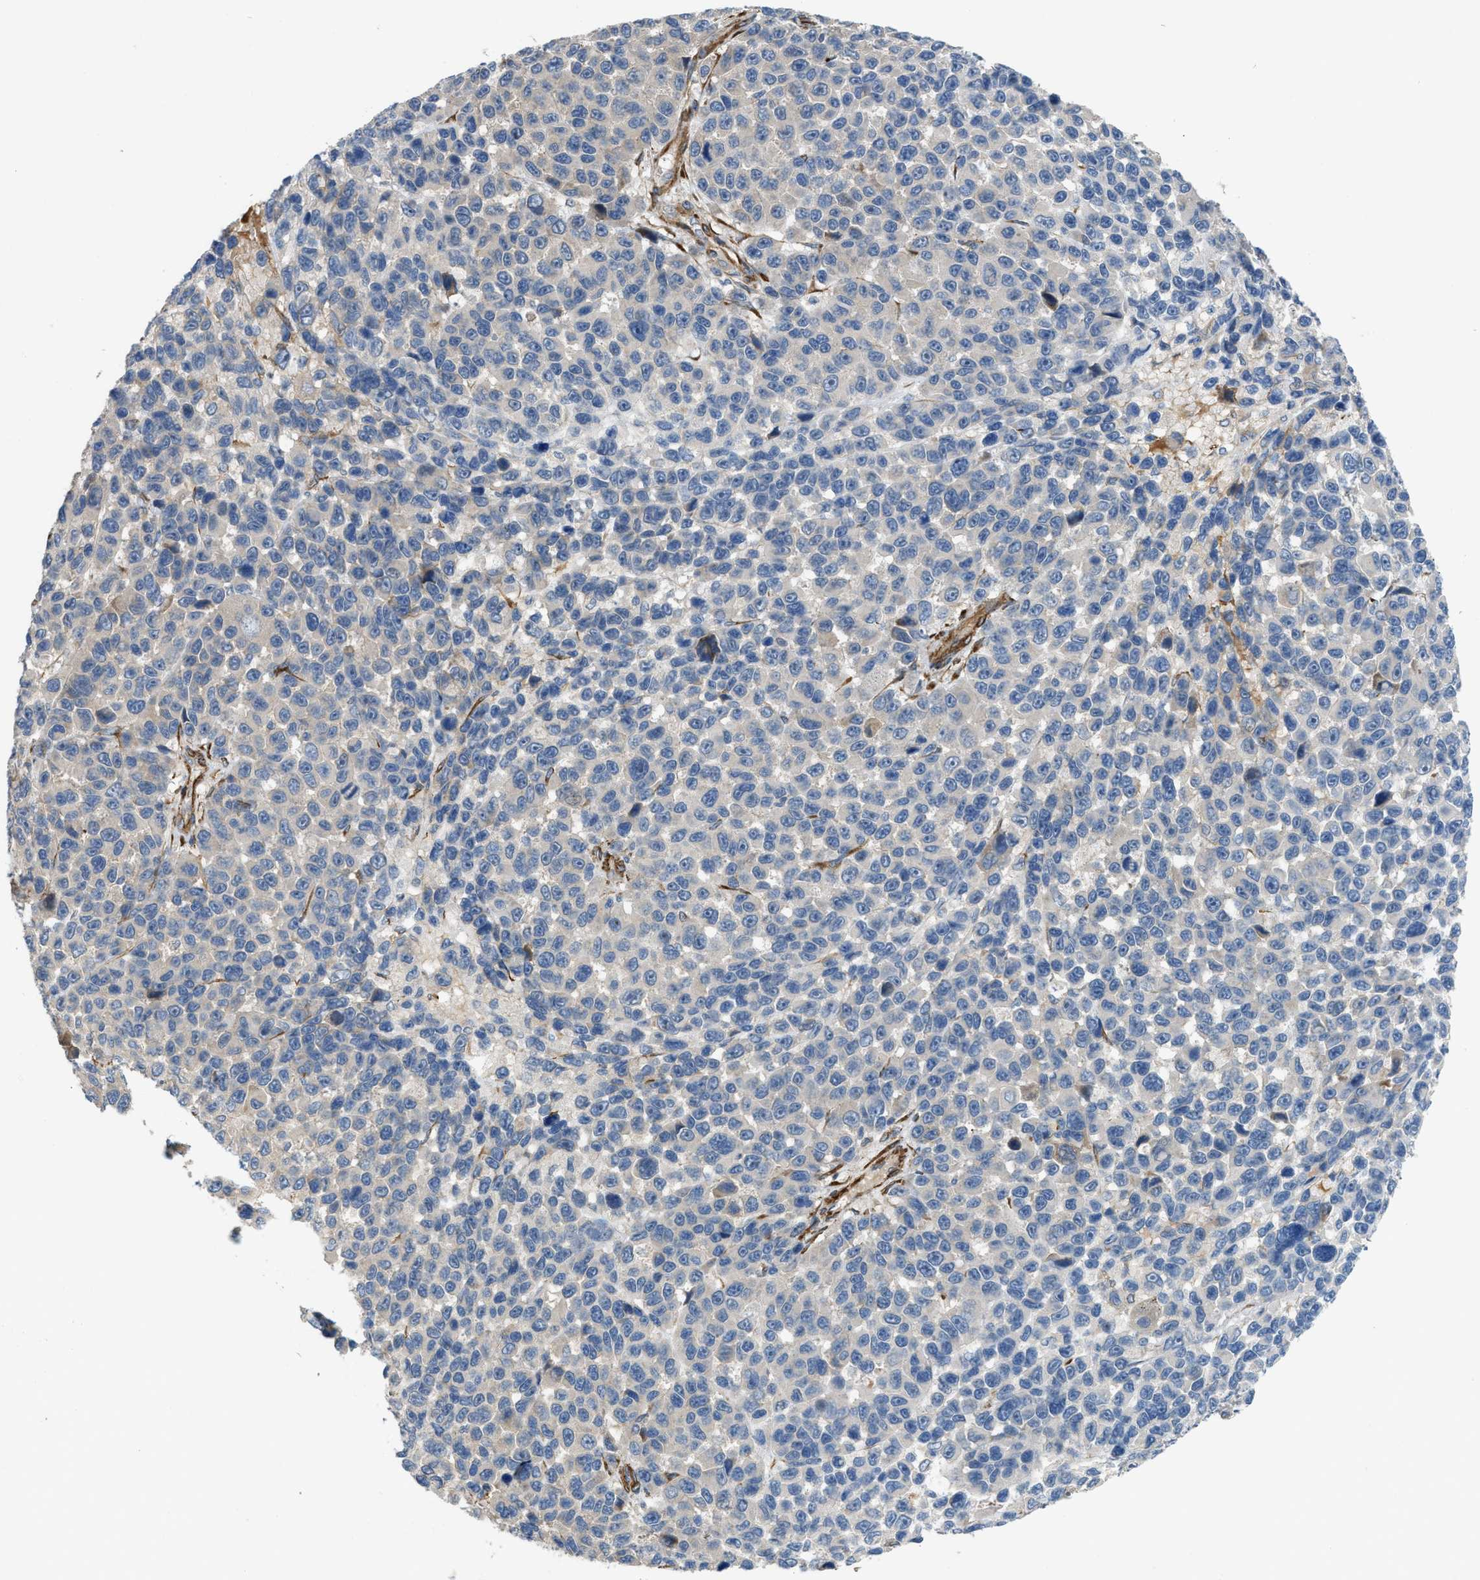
{"staining": {"intensity": "moderate", "quantity": "<25%", "location": "cytoplasmic/membranous"}, "tissue": "melanoma", "cell_type": "Tumor cells", "image_type": "cancer", "snomed": [{"axis": "morphology", "description": "Malignant melanoma, NOS"}, {"axis": "topography", "description": "Skin"}], "caption": "Immunohistochemistry (IHC) photomicrograph of melanoma stained for a protein (brown), which reveals low levels of moderate cytoplasmic/membranous positivity in about <25% of tumor cells.", "gene": "BMPR1A", "patient": {"sex": "male", "age": 53}}